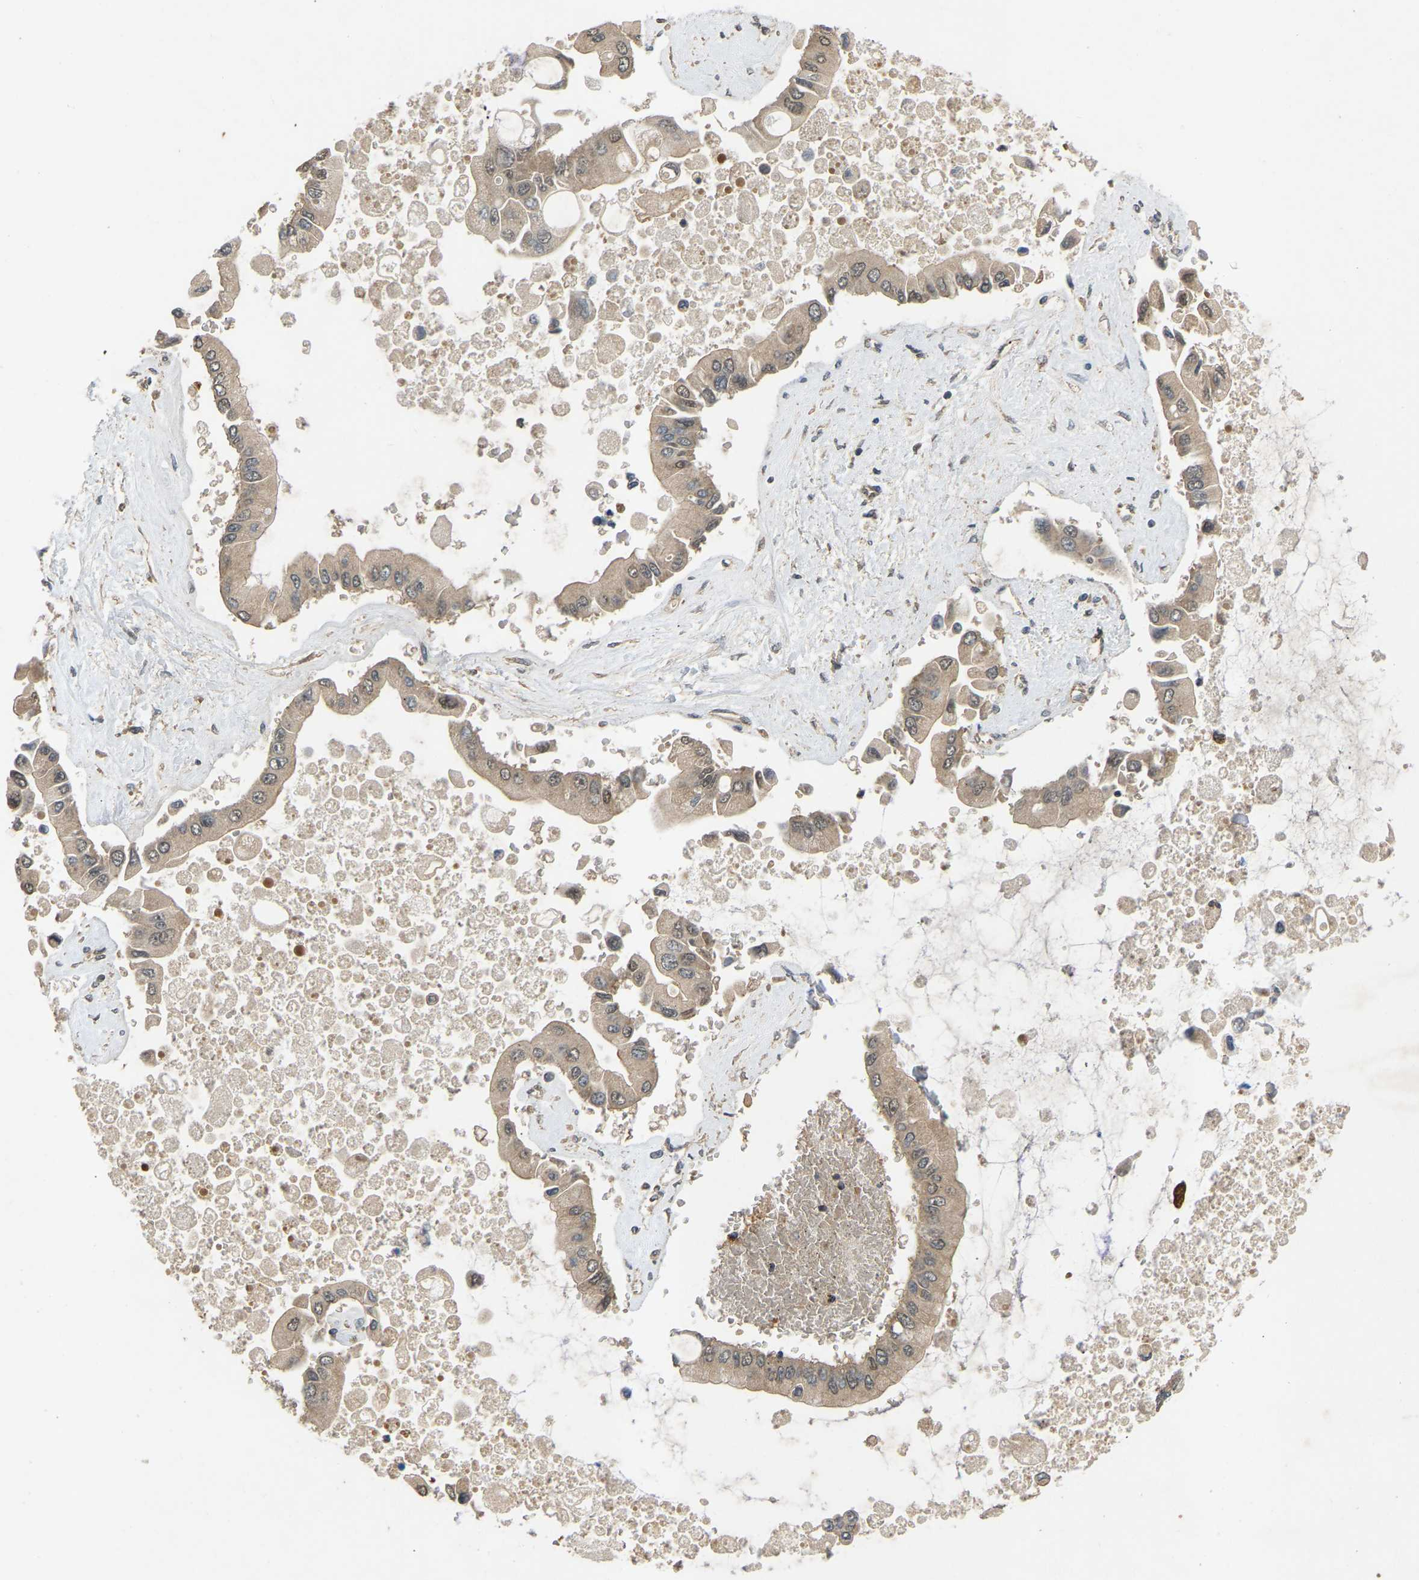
{"staining": {"intensity": "weak", "quantity": ">75%", "location": "cytoplasmic/membranous"}, "tissue": "liver cancer", "cell_type": "Tumor cells", "image_type": "cancer", "snomed": [{"axis": "morphology", "description": "Cholangiocarcinoma"}, {"axis": "topography", "description": "Liver"}], "caption": "Weak cytoplasmic/membranous positivity for a protein is present in approximately >75% of tumor cells of liver cancer (cholangiocarcinoma) using immunohistochemistry (IHC).", "gene": "LIMK2", "patient": {"sex": "male", "age": 50}}